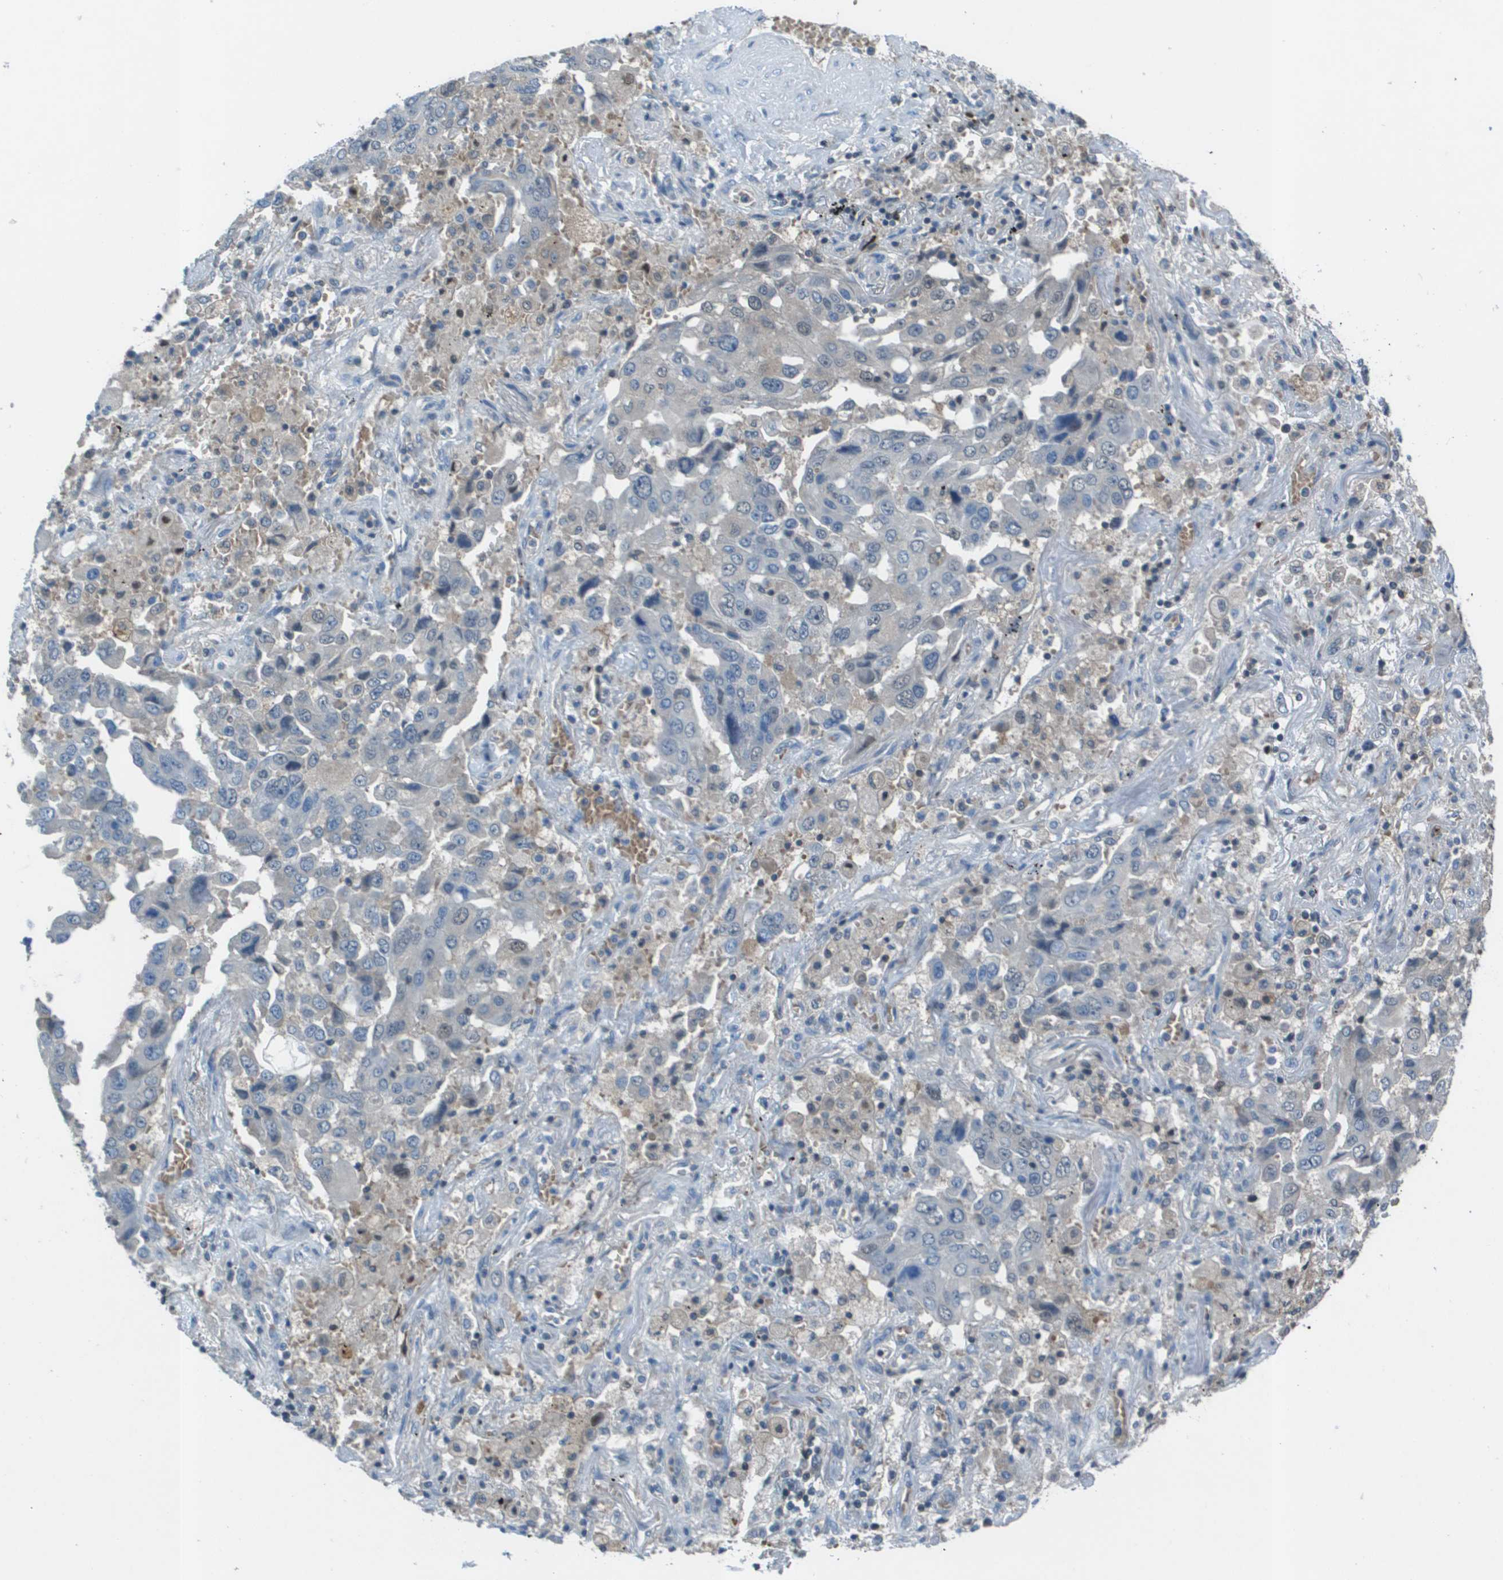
{"staining": {"intensity": "weak", "quantity": "<25%", "location": "nuclear"}, "tissue": "lung cancer", "cell_type": "Tumor cells", "image_type": "cancer", "snomed": [{"axis": "morphology", "description": "Adenocarcinoma, NOS"}, {"axis": "topography", "description": "Lung"}], "caption": "Immunohistochemical staining of human adenocarcinoma (lung) displays no significant positivity in tumor cells. (Stains: DAB (3,3'-diaminobenzidine) immunohistochemistry (IHC) with hematoxylin counter stain, Microscopy: brightfield microscopy at high magnification).", "gene": "CAMK4", "patient": {"sex": "female", "age": 65}}